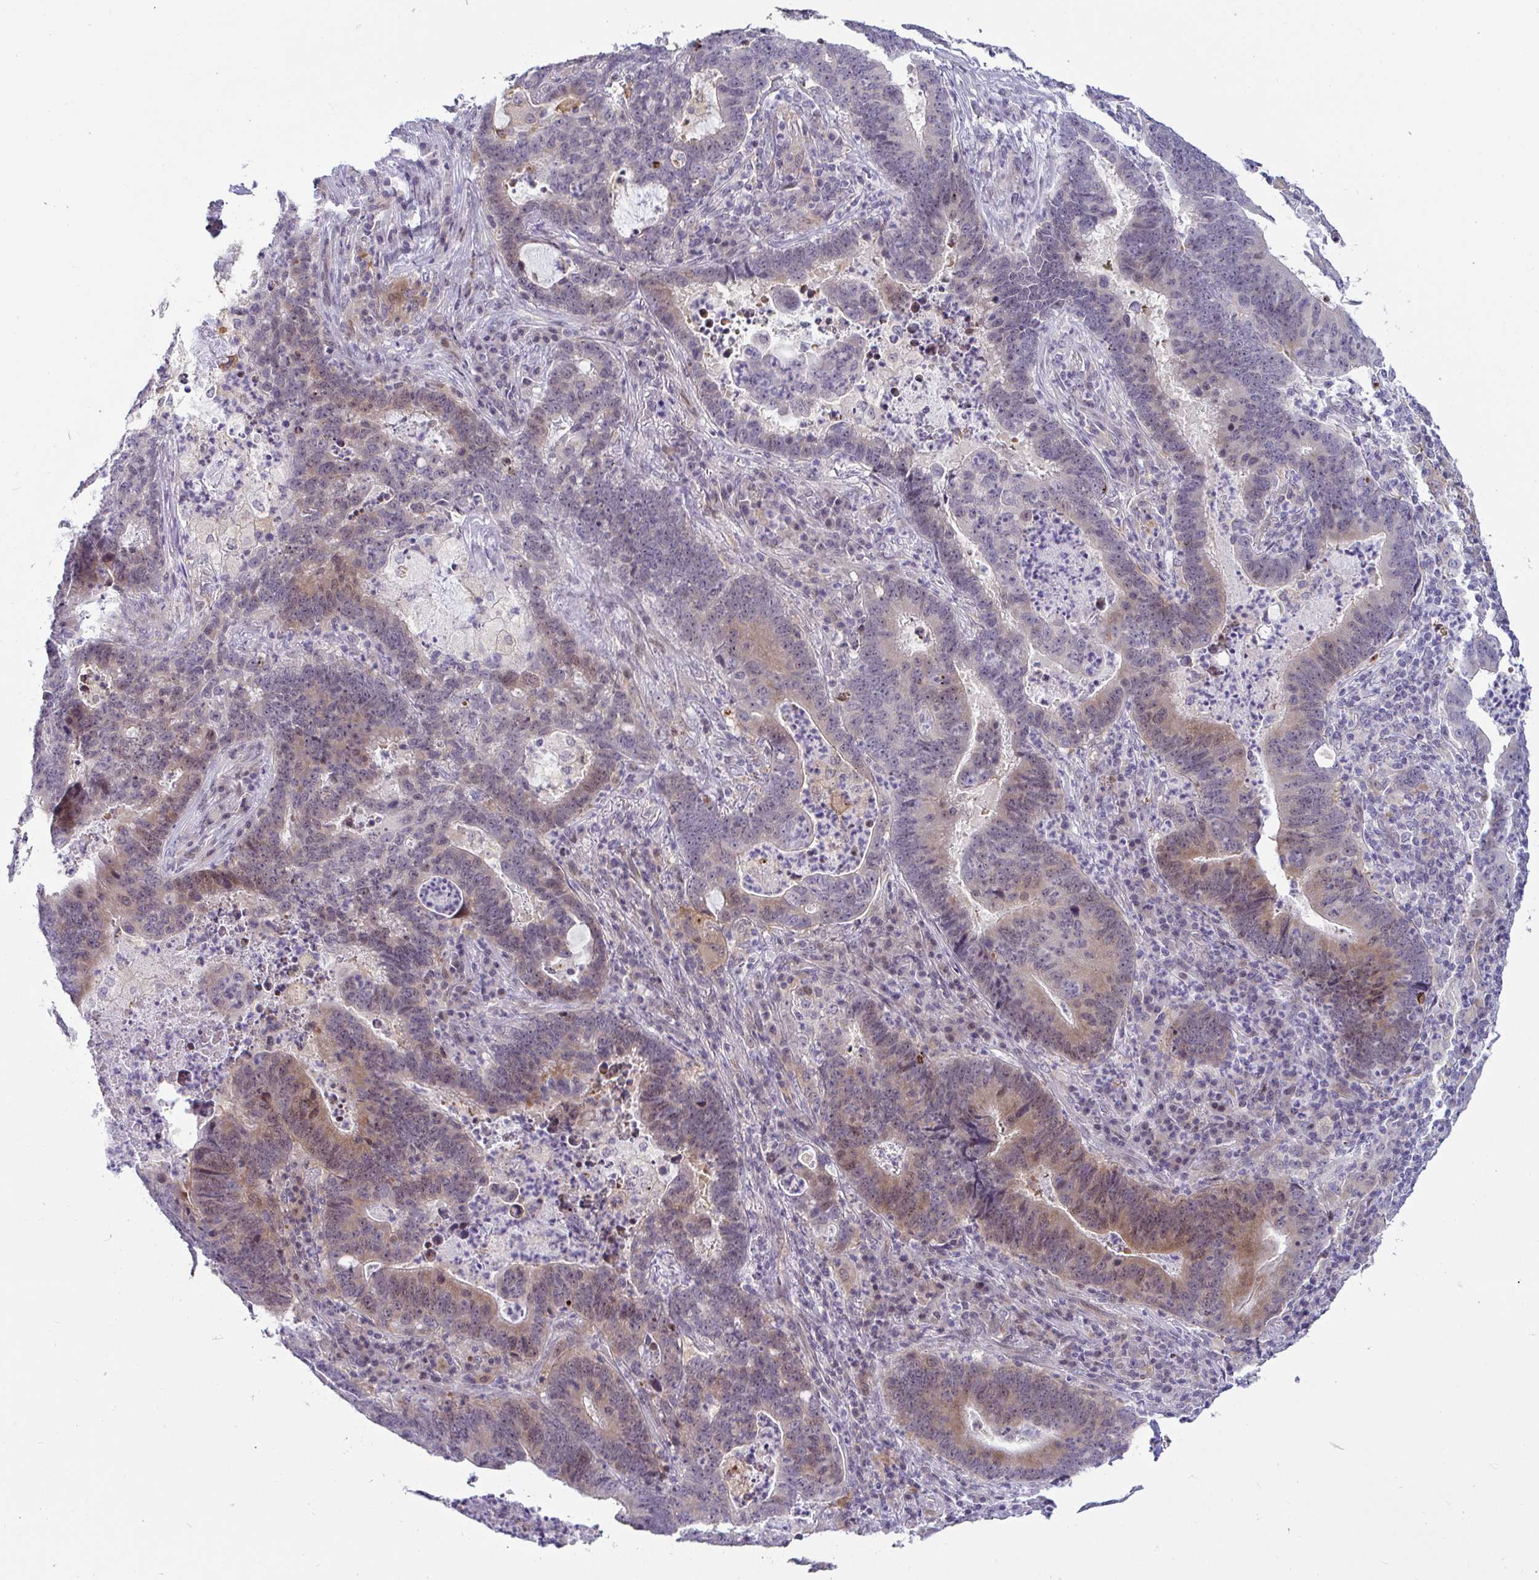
{"staining": {"intensity": "weak", "quantity": "25%-75%", "location": "cytoplasmic/membranous"}, "tissue": "lung cancer", "cell_type": "Tumor cells", "image_type": "cancer", "snomed": [{"axis": "morphology", "description": "Aneuploidy"}, {"axis": "morphology", "description": "Adenocarcinoma, NOS"}, {"axis": "morphology", "description": "Adenocarcinoma primary or metastatic"}, {"axis": "topography", "description": "Lung"}], "caption": "The immunohistochemical stain shows weak cytoplasmic/membranous positivity in tumor cells of lung adenocarcinoma tissue.", "gene": "GSTM1", "patient": {"sex": "female", "age": 75}}